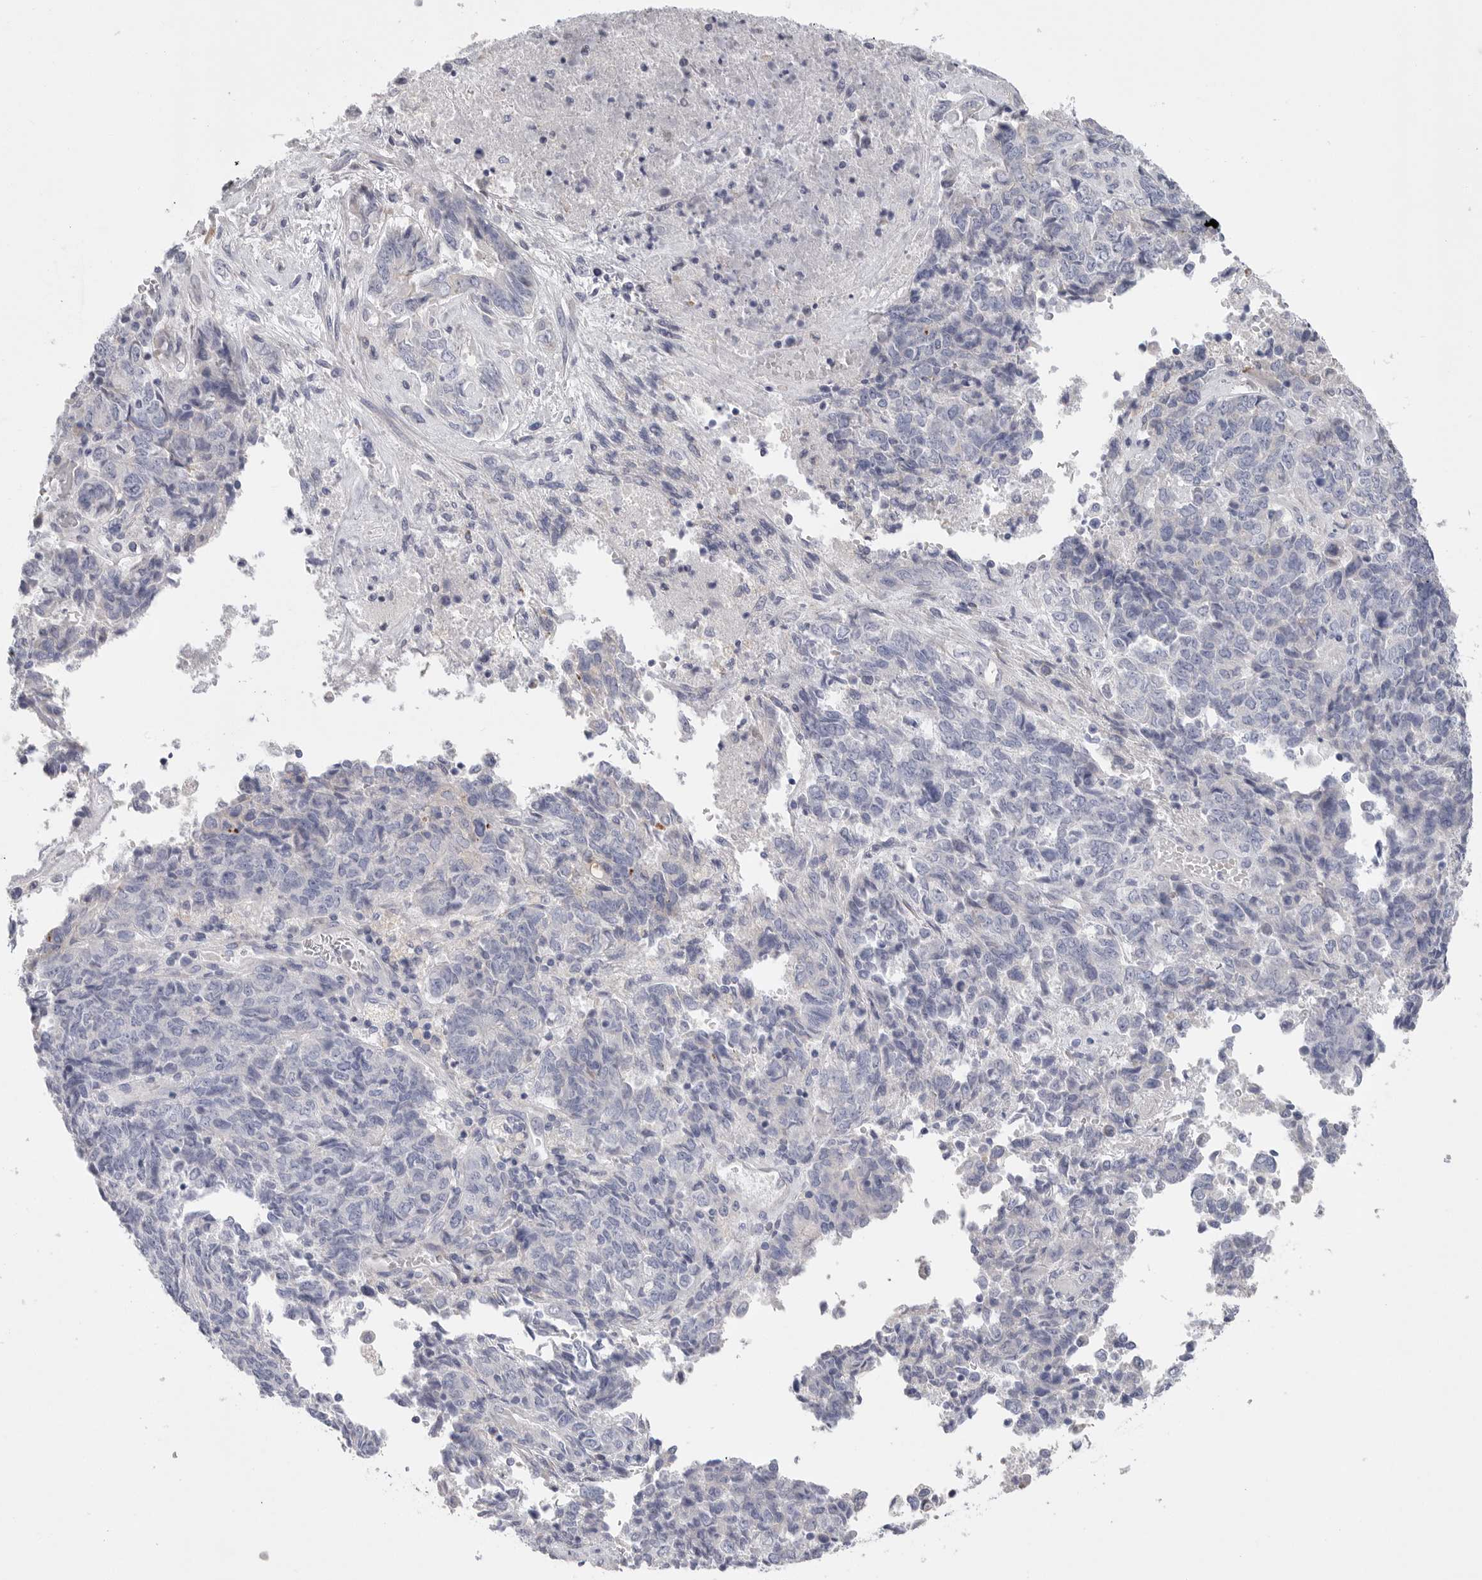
{"staining": {"intensity": "negative", "quantity": "none", "location": "none"}, "tissue": "endometrial cancer", "cell_type": "Tumor cells", "image_type": "cancer", "snomed": [{"axis": "morphology", "description": "Adenocarcinoma, NOS"}, {"axis": "topography", "description": "Endometrium"}], "caption": "A photomicrograph of human endometrial cancer is negative for staining in tumor cells.", "gene": "CAMK2B", "patient": {"sex": "female", "age": 80}}